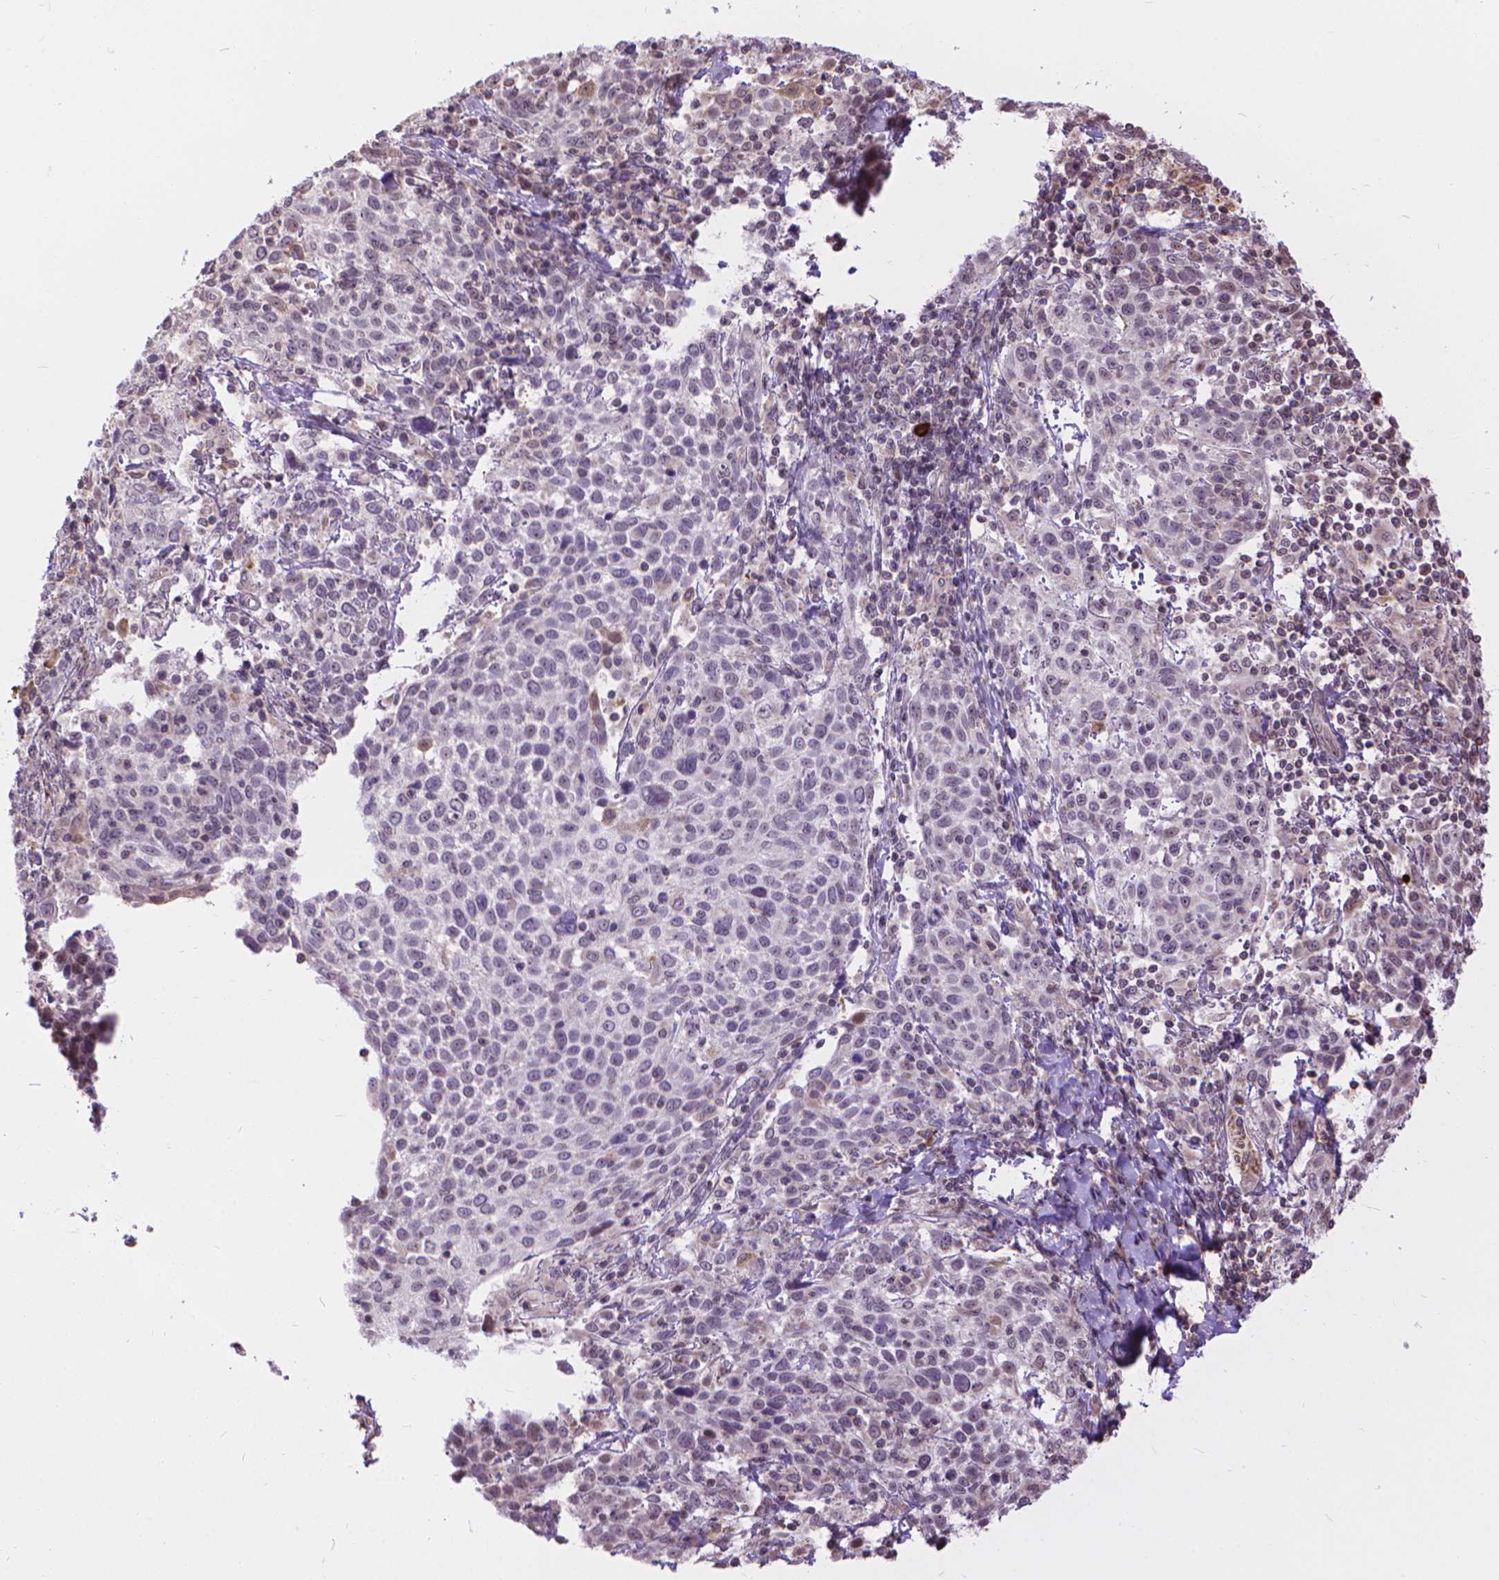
{"staining": {"intensity": "negative", "quantity": "none", "location": "none"}, "tissue": "cervical cancer", "cell_type": "Tumor cells", "image_type": "cancer", "snomed": [{"axis": "morphology", "description": "Squamous cell carcinoma, NOS"}, {"axis": "topography", "description": "Cervix"}], "caption": "This histopathology image is of cervical cancer stained with immunohistochemistry (IHC) to label a protein in brown with the nuclei are counter-stained blue. There is no positivity in tumor cells.", "gene": "TMEM135", "patient": {"sex": "female", "age": 61}}